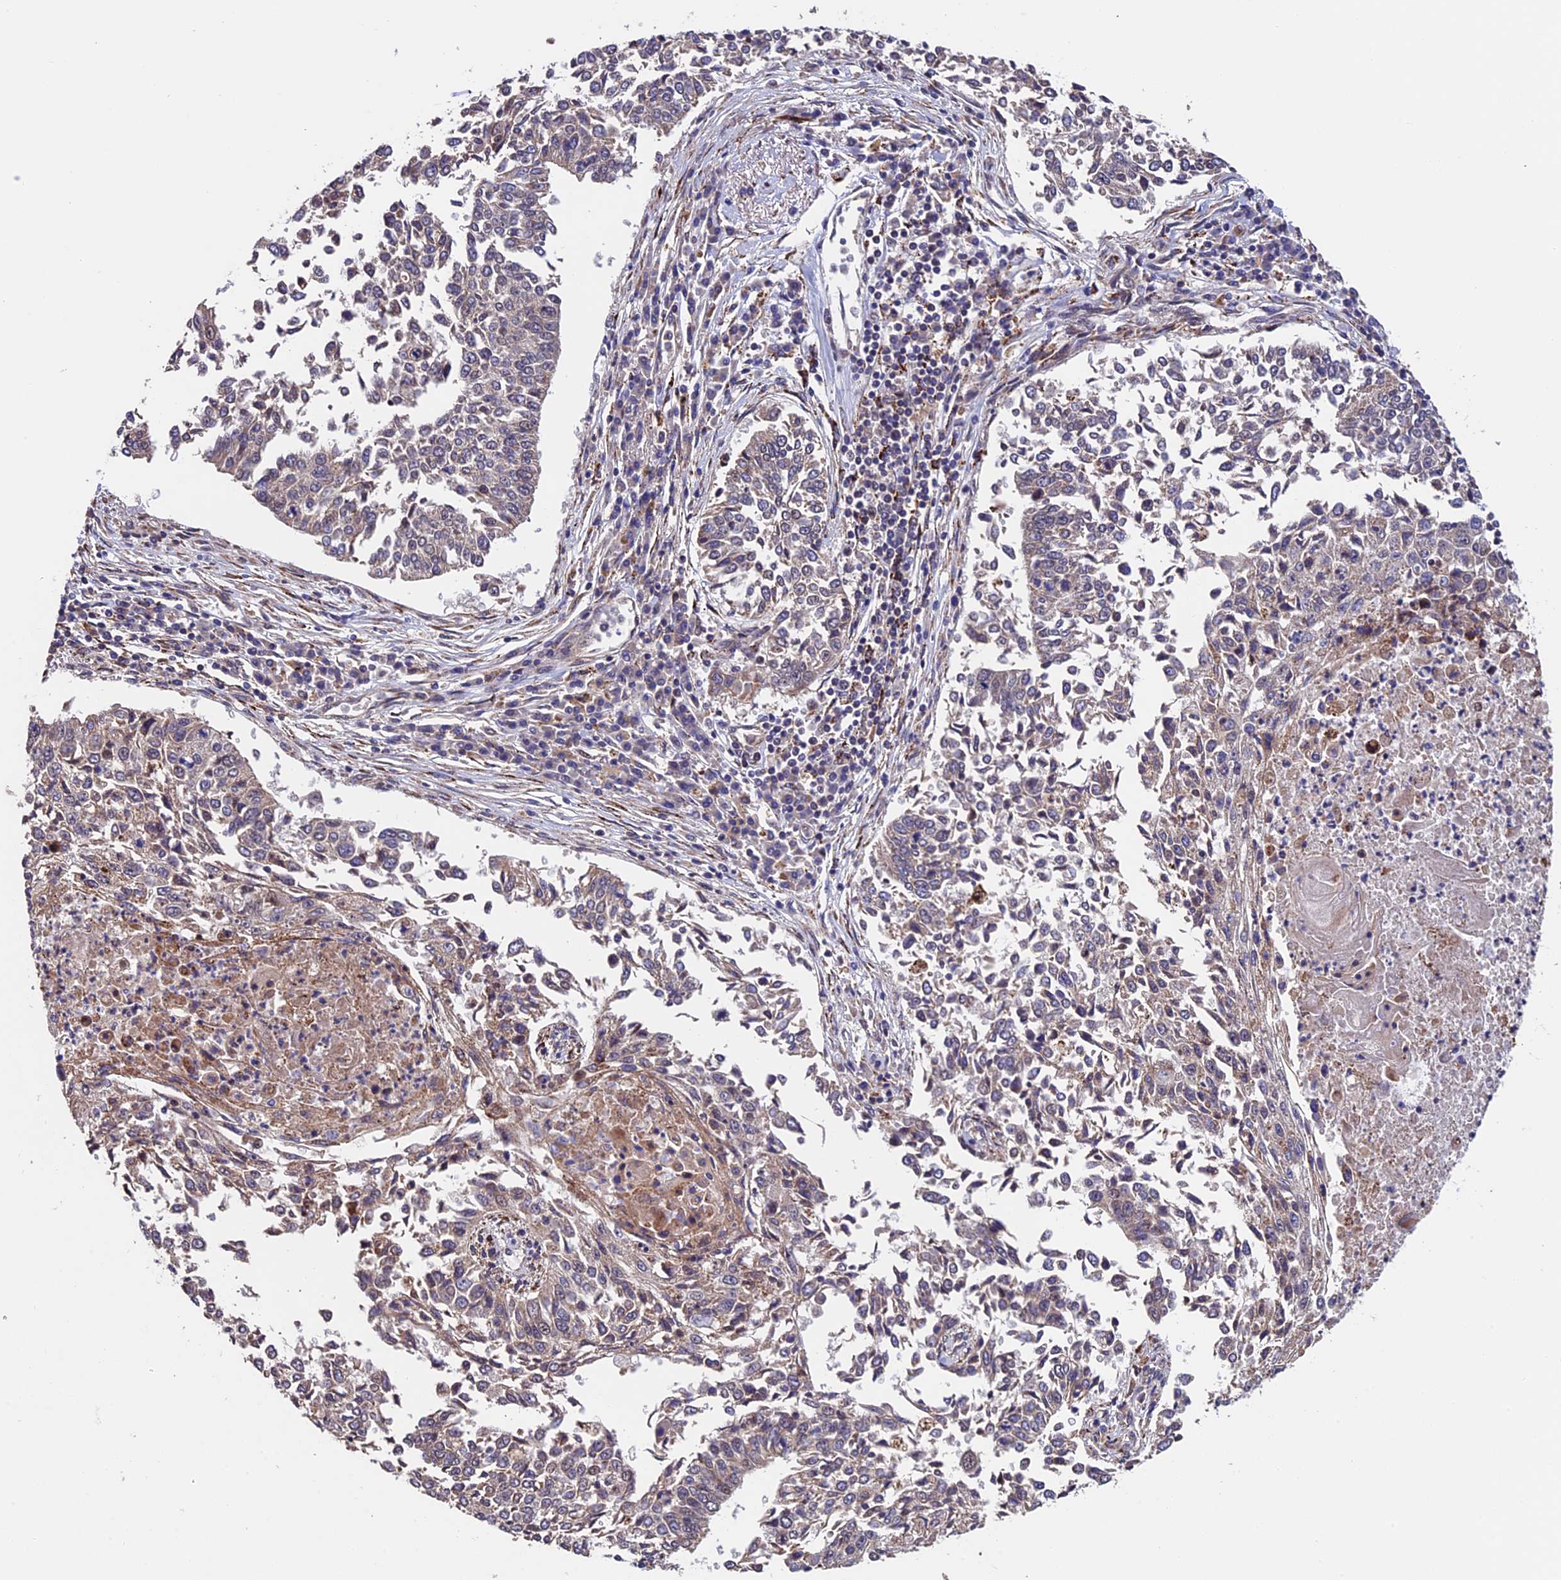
{"staining": {"intensity": "weak", "quantity": "<25%", "location": "cytoplasmic/membranous"}, "tissue": "lung cancer", "cell_type": "Tumor cells", "image_type": "cancer", "snomed": [{"axis": "morphology", "description": "Normal tissue, NOS"}, {"axis": "morphology", "description": "Squamous cell carcinoma, NOS"}, {"axis": "topography", "description": "Cartilage tissue"}, {"axis": "topography", "description": "Bronchus"}, {"axis": "topography", "description": "Lung"}, {"axis": "topography", "description": "Peripheral nerve tissue"}], "caption": "This is an IHC micrograph of lung squamous cell carcinoma. There is no expression in tumor cells.", "gene": "RNF17", "patient": {"sex": "female", "age": 49}}